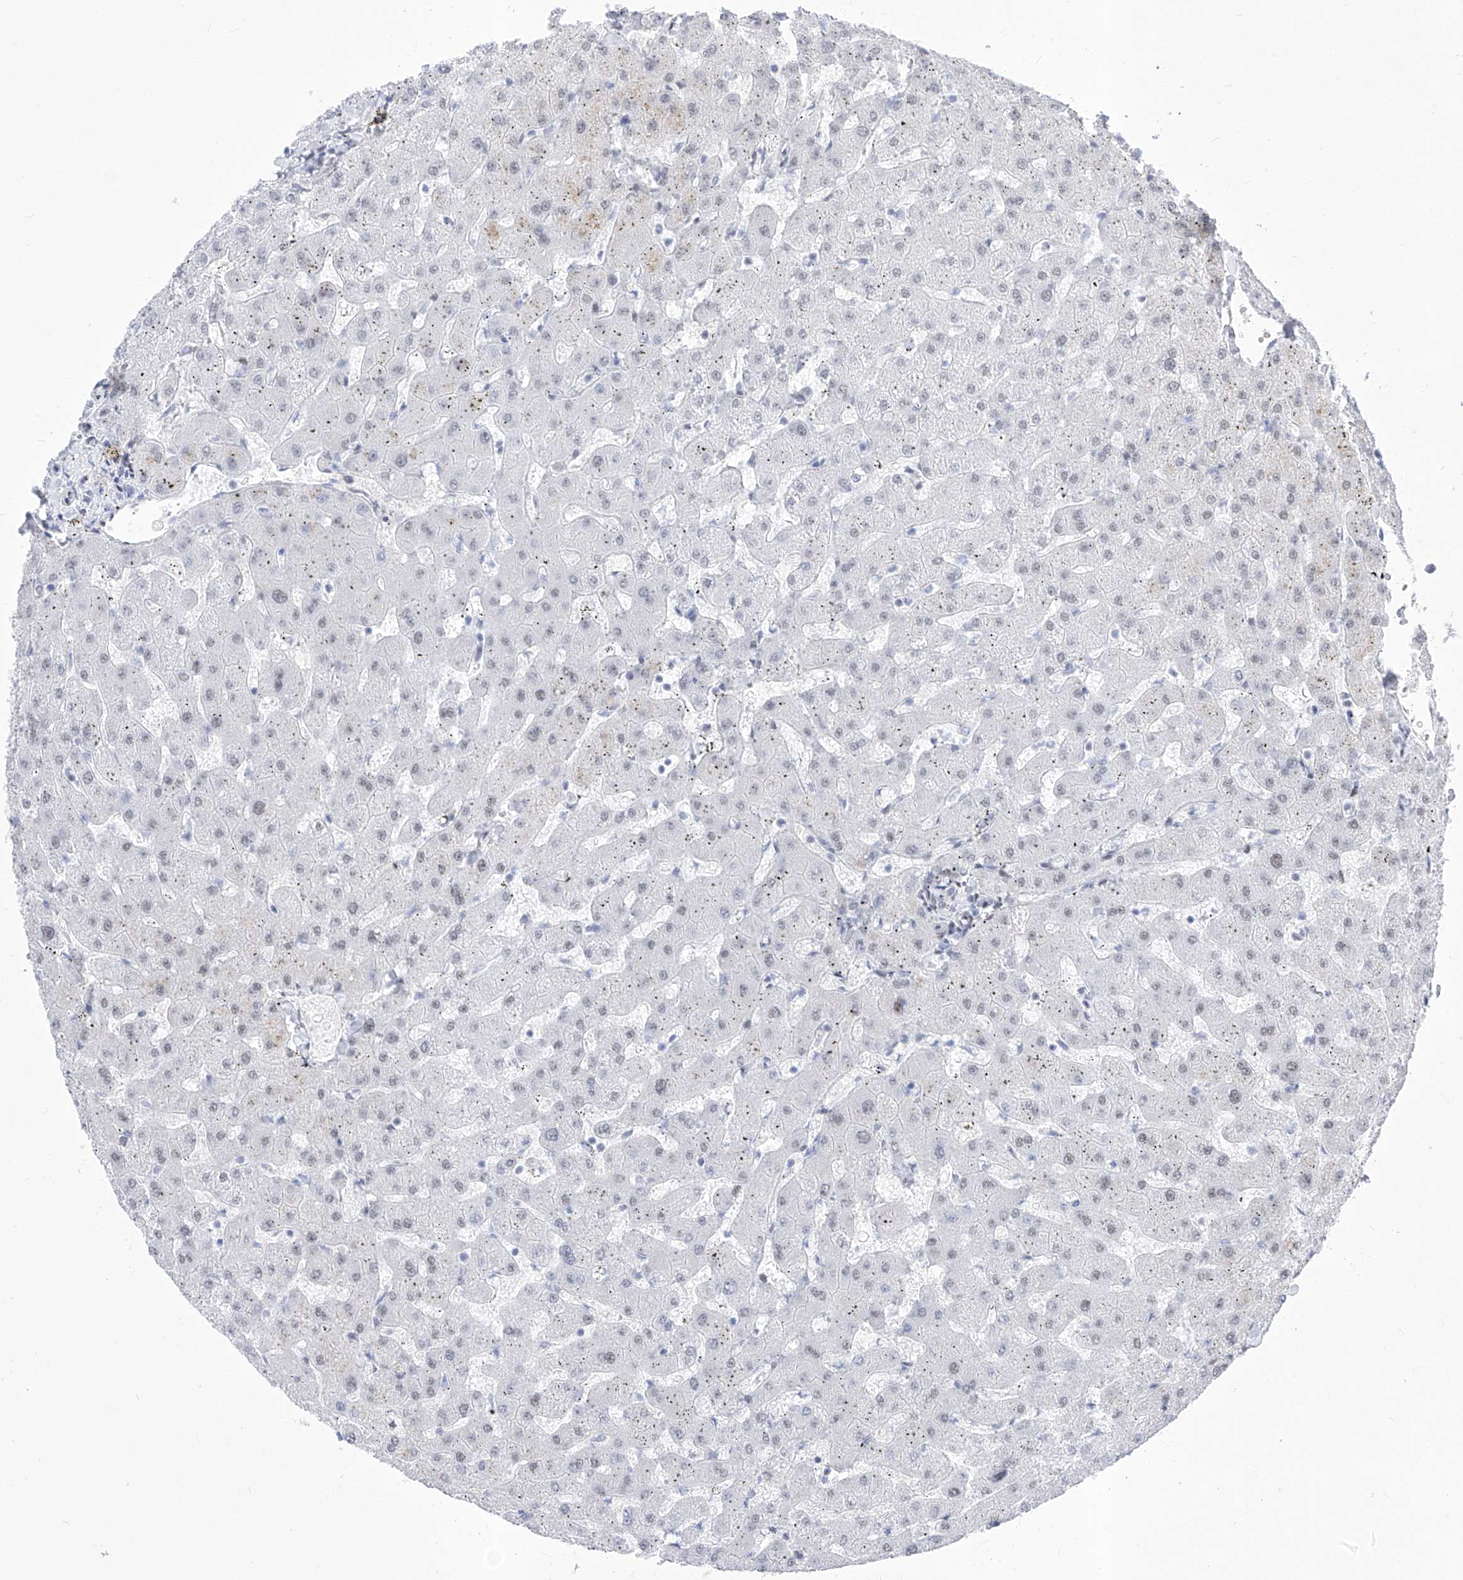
{"staining": {"intensity": "negative", "quantity": "none", "location": "none"}, "tissue": "liver", "cell_type": "Cholangiocytes", "image_type": "normal", "snomed": [{"axis": "morphology", "description": "Normal tissue, NOS"}, {"axis": "topography", "description": "Liver"}], "caption": "Liver stained for a protein using immunohistochemistry exhibits no staining cholangiocytes.", "gene": "ATN1", "patient": {"sex": "female", "age": 63}}